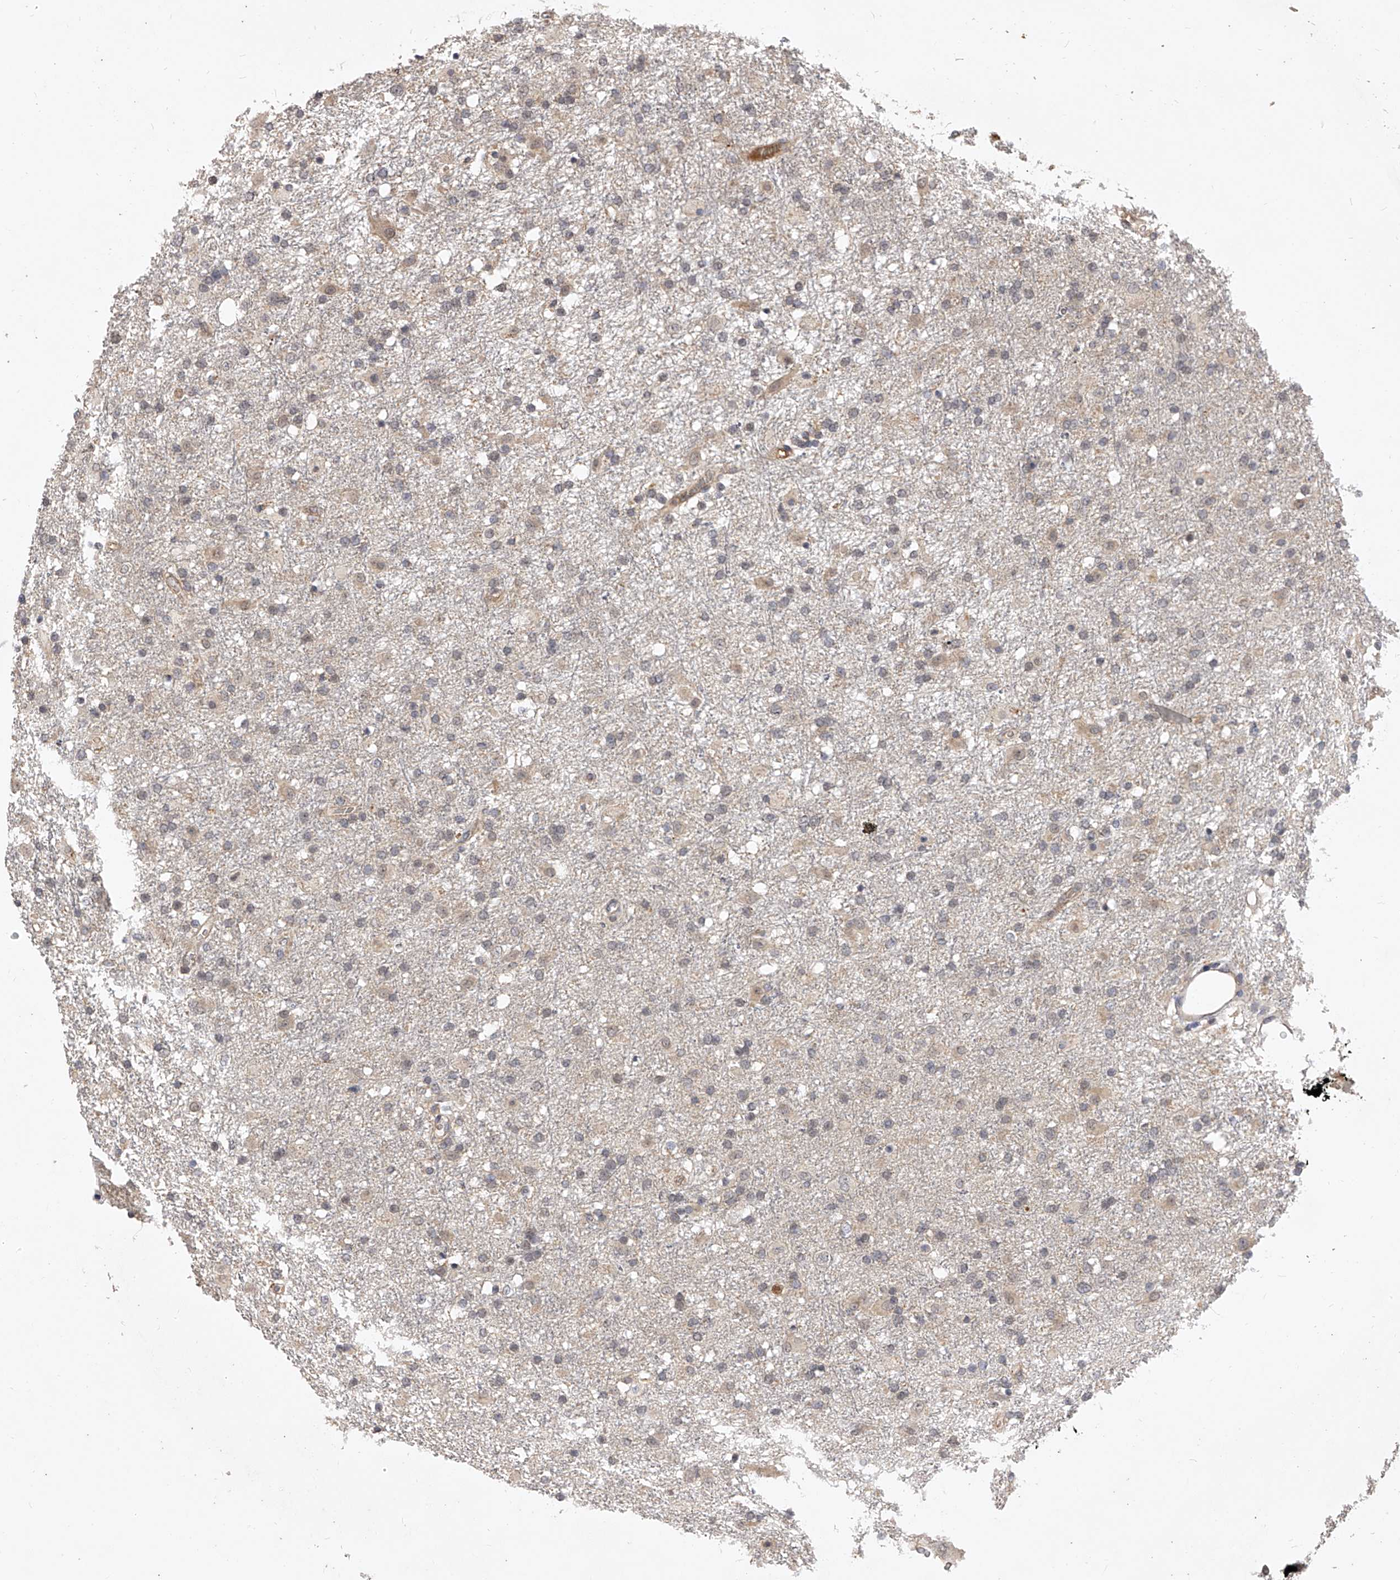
{"staining": {"intensity": "weak", "quantity": "<25%", "location": "cytoplasmic/membranous"}, "tissue": "glioma", "cell_type": "Tumor cells", "image_type": "cancer", "snomed": [{"axis": "morphology", "description": "Glioma, malignant, Low grade"}, {"axis": "topography", "description": "Brain"}], "caption": "Immunohistochemistry histopathology image of malignant glioma (low-grade) stained for a protein (brown), which reveals no positivity in tumor cells.", "gene": "CFAP410", "patient": {"sex": "male", "age": 65}}